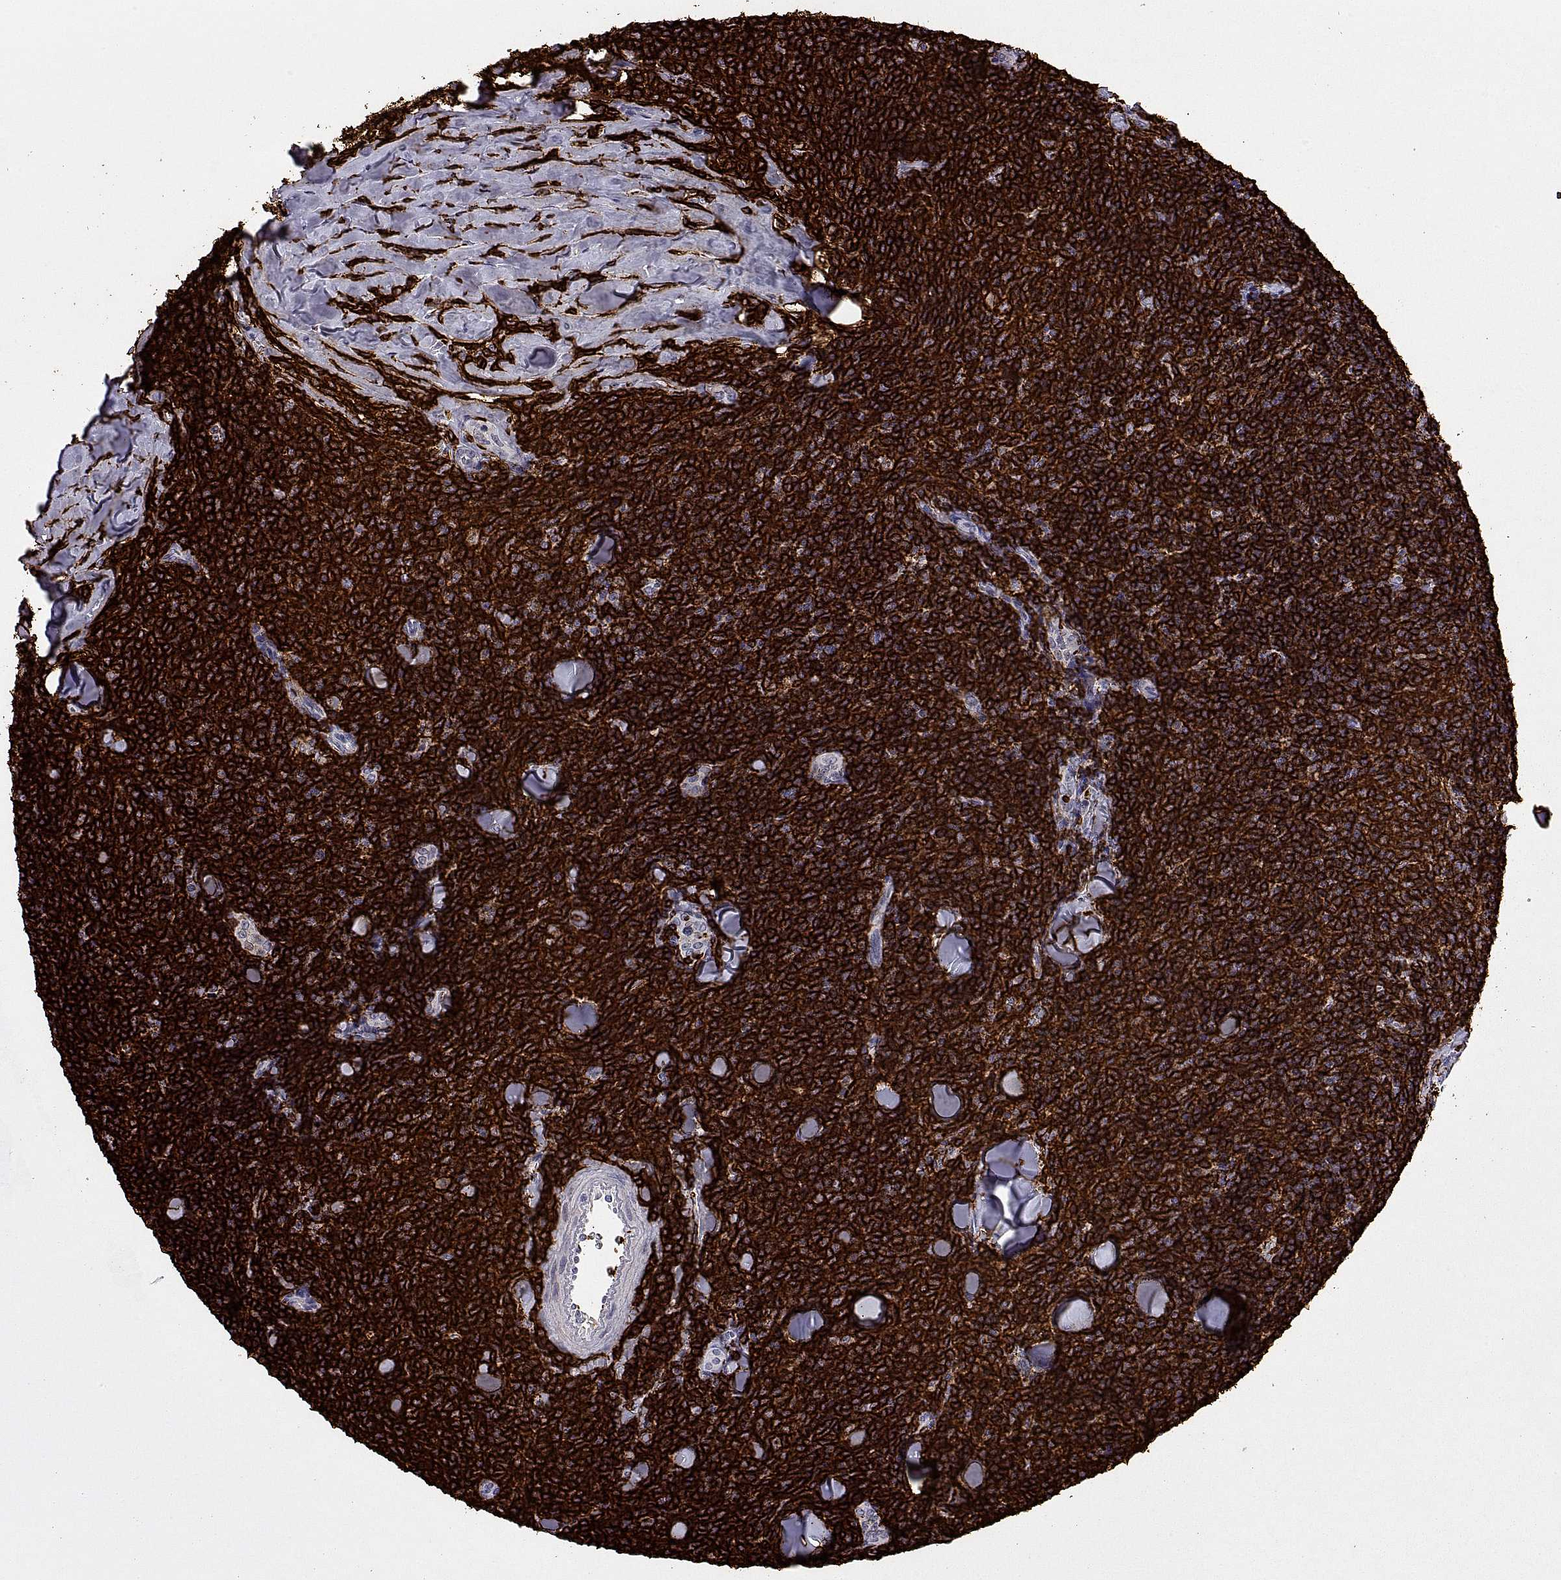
{"staining": {"intensity": "strong", "quantity": ">75%", "location": "cytoplasmic/membranous"}, "tissue": "lymphoma", "cell_type": "Tumor cells", "image_type": "cancer", "snomed": [{"axis": "morphology", "description": "Malignant lymphoma, non-Hodgkin's type, Low grade"}, {"axis": "topography", "description": "Lymph node"}], "caption": "High-power microscopy captured an IHC micrograph of low-grade malignant lymphoma, non-Hodgkin's type, revealing strong cytoplasmic/membranous positivity in approximately >75% of tumor cells. (Brightfield microscopy of DAB IHC at high magnification).", "gene": "MS4A1", "patient": {"sex": "female", "age": 56}}